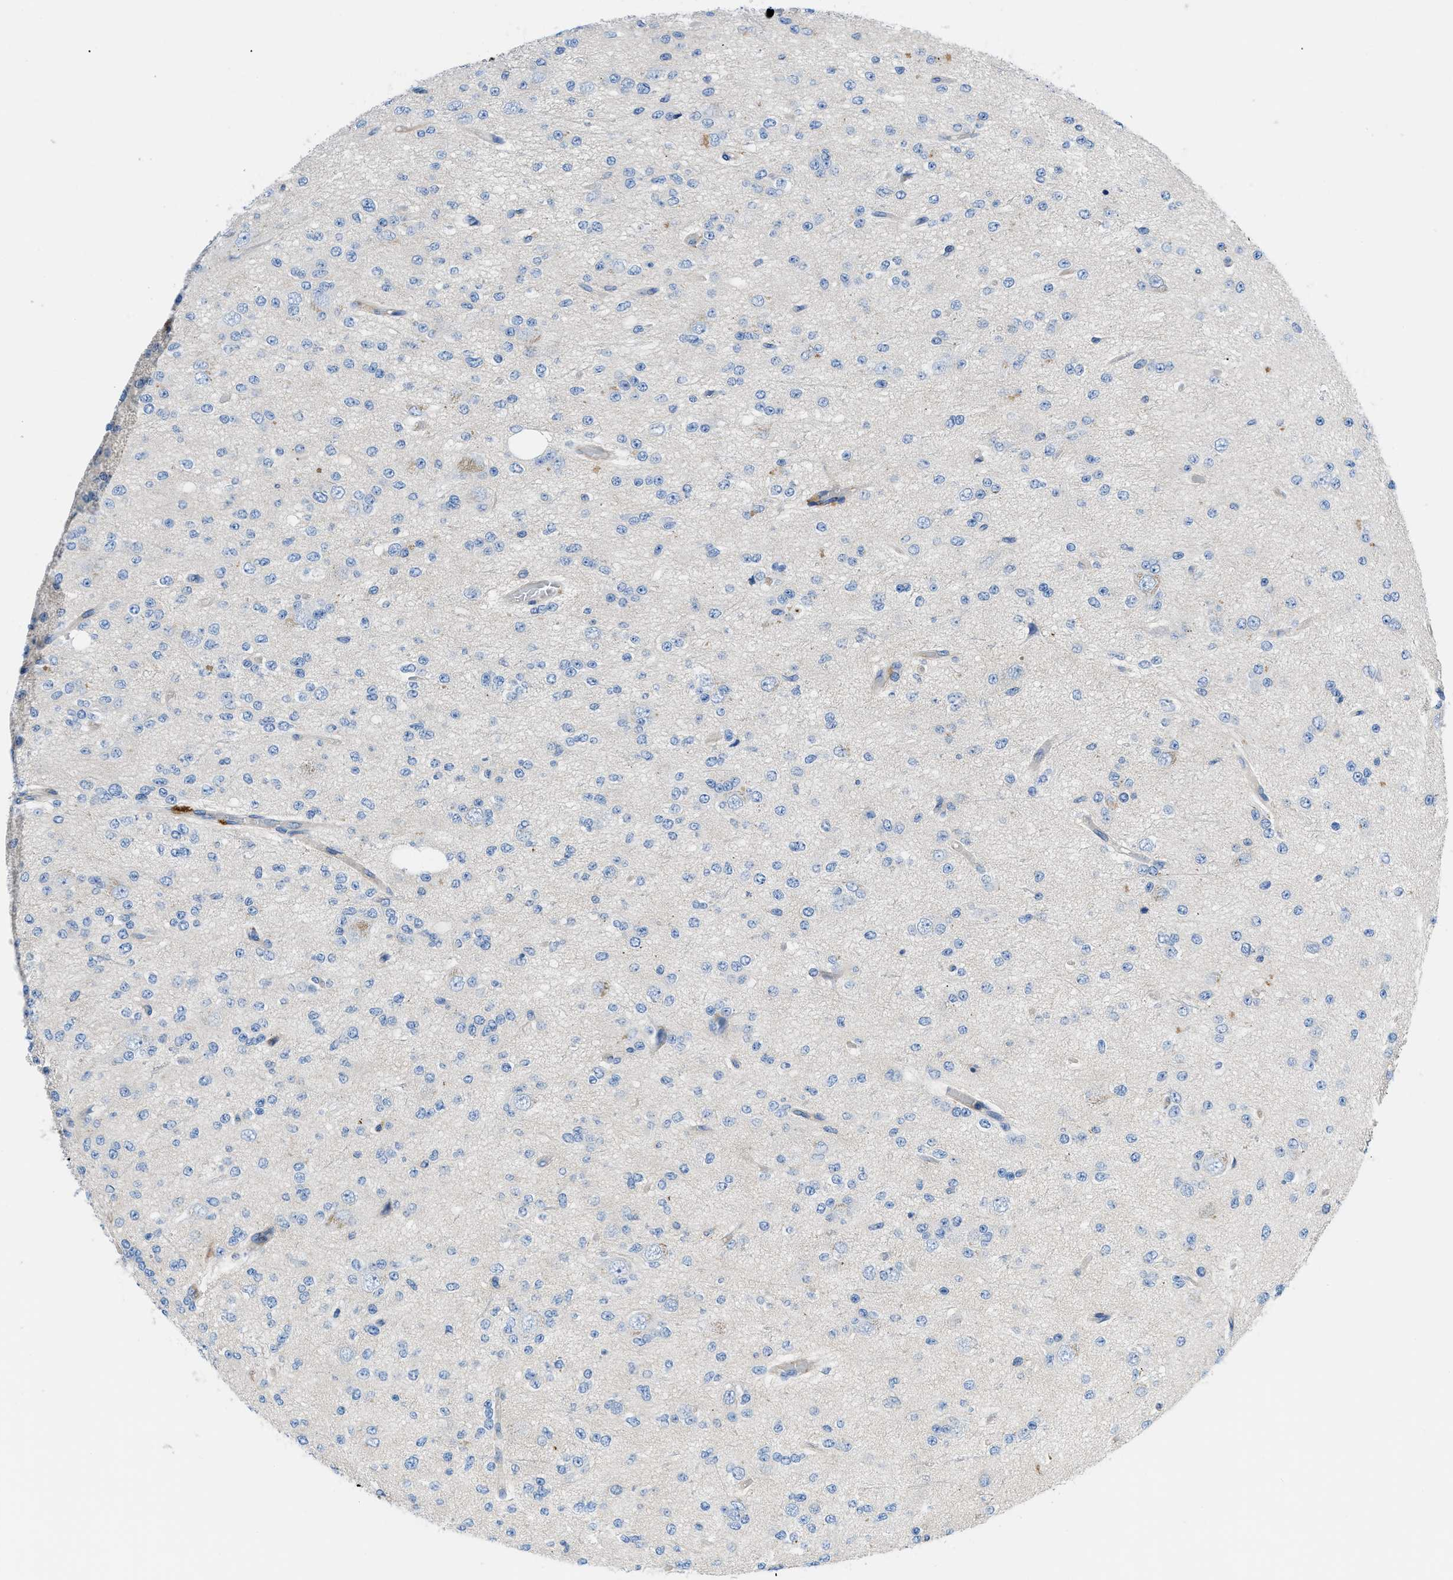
{"staining": {"intensity": "negative", "quantity": "none", "location": "none"}, "tissue": "glioma", "cell_type": "Tumor cells", "image_type": "cancer", "snomed": [{"axis": "morphology", "description": "Glioma, malignant, Low grade"}, {"axis": "topography", "description": "Brain"}], "caption": "High magnification brightfield microscopy of malignant glioma (low-grade) stained with DAB (brown) and counterstained with hematoxylin (blue): tumor cells show no significant positivity.", "gene": "ORAI1", "patient": {"sex": "male", "age": 38}}